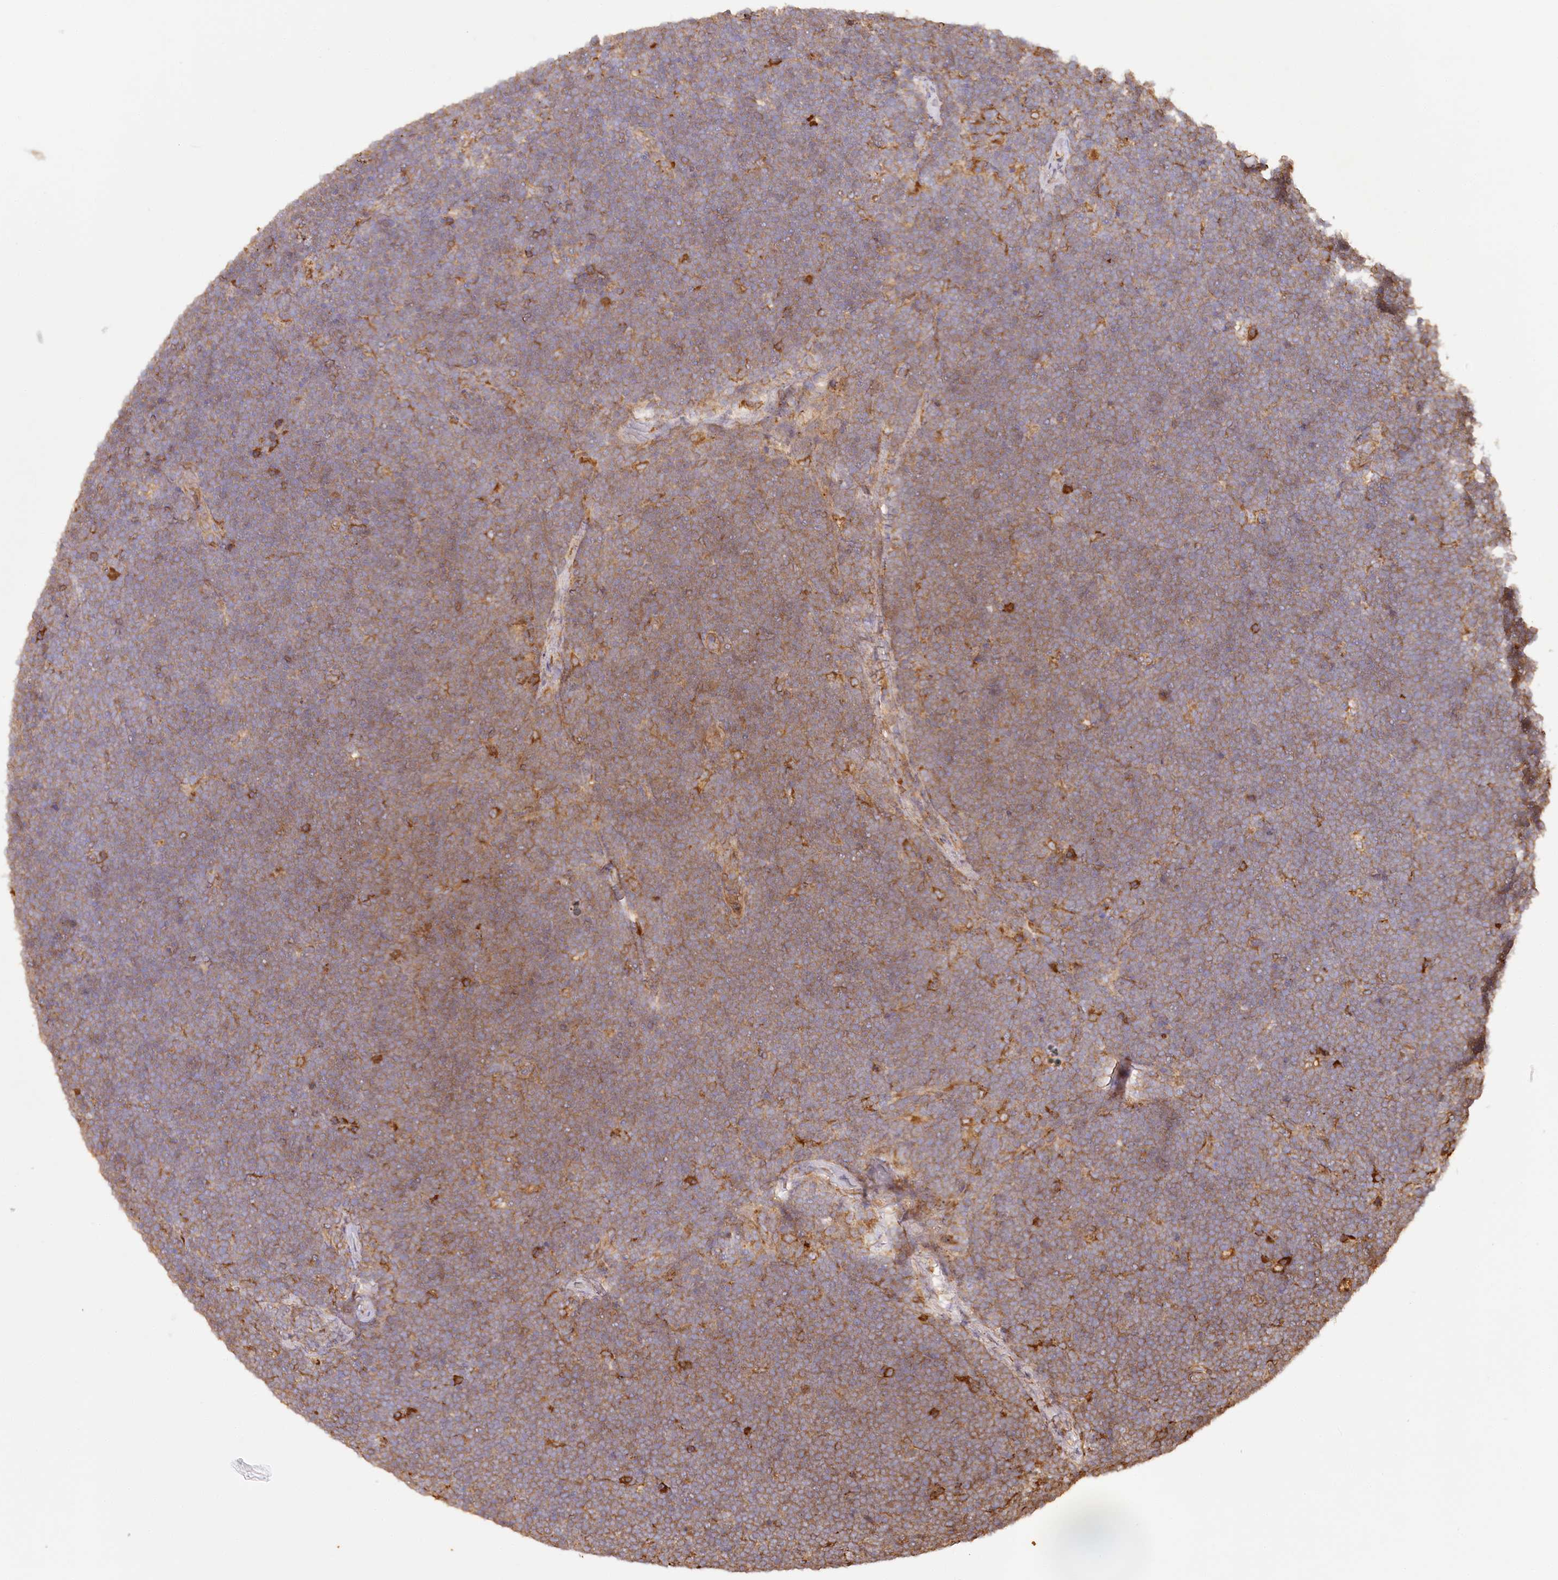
{"staining": {"intensity": "moderate", "quantity": ">75%", "location": "cytoplasmic/membranous"}, "tissue": "lymphoma", "cell_type": "Tumor cells", "image_type": "cancer", "snomed": [{"axis": "morphology", "description": "Malignant lymphoma, non-Hodgkin's type, High grade"}, {"axis": "topography", "description": "Lymph node"}], "caption": "The immunohistochemical stain shows moderate cytoplasmic/membranous positivity in tumor cells of lymphoma tissue.", "gene": "ACAP2", "patient": {"sex": "male", "age": 13}}